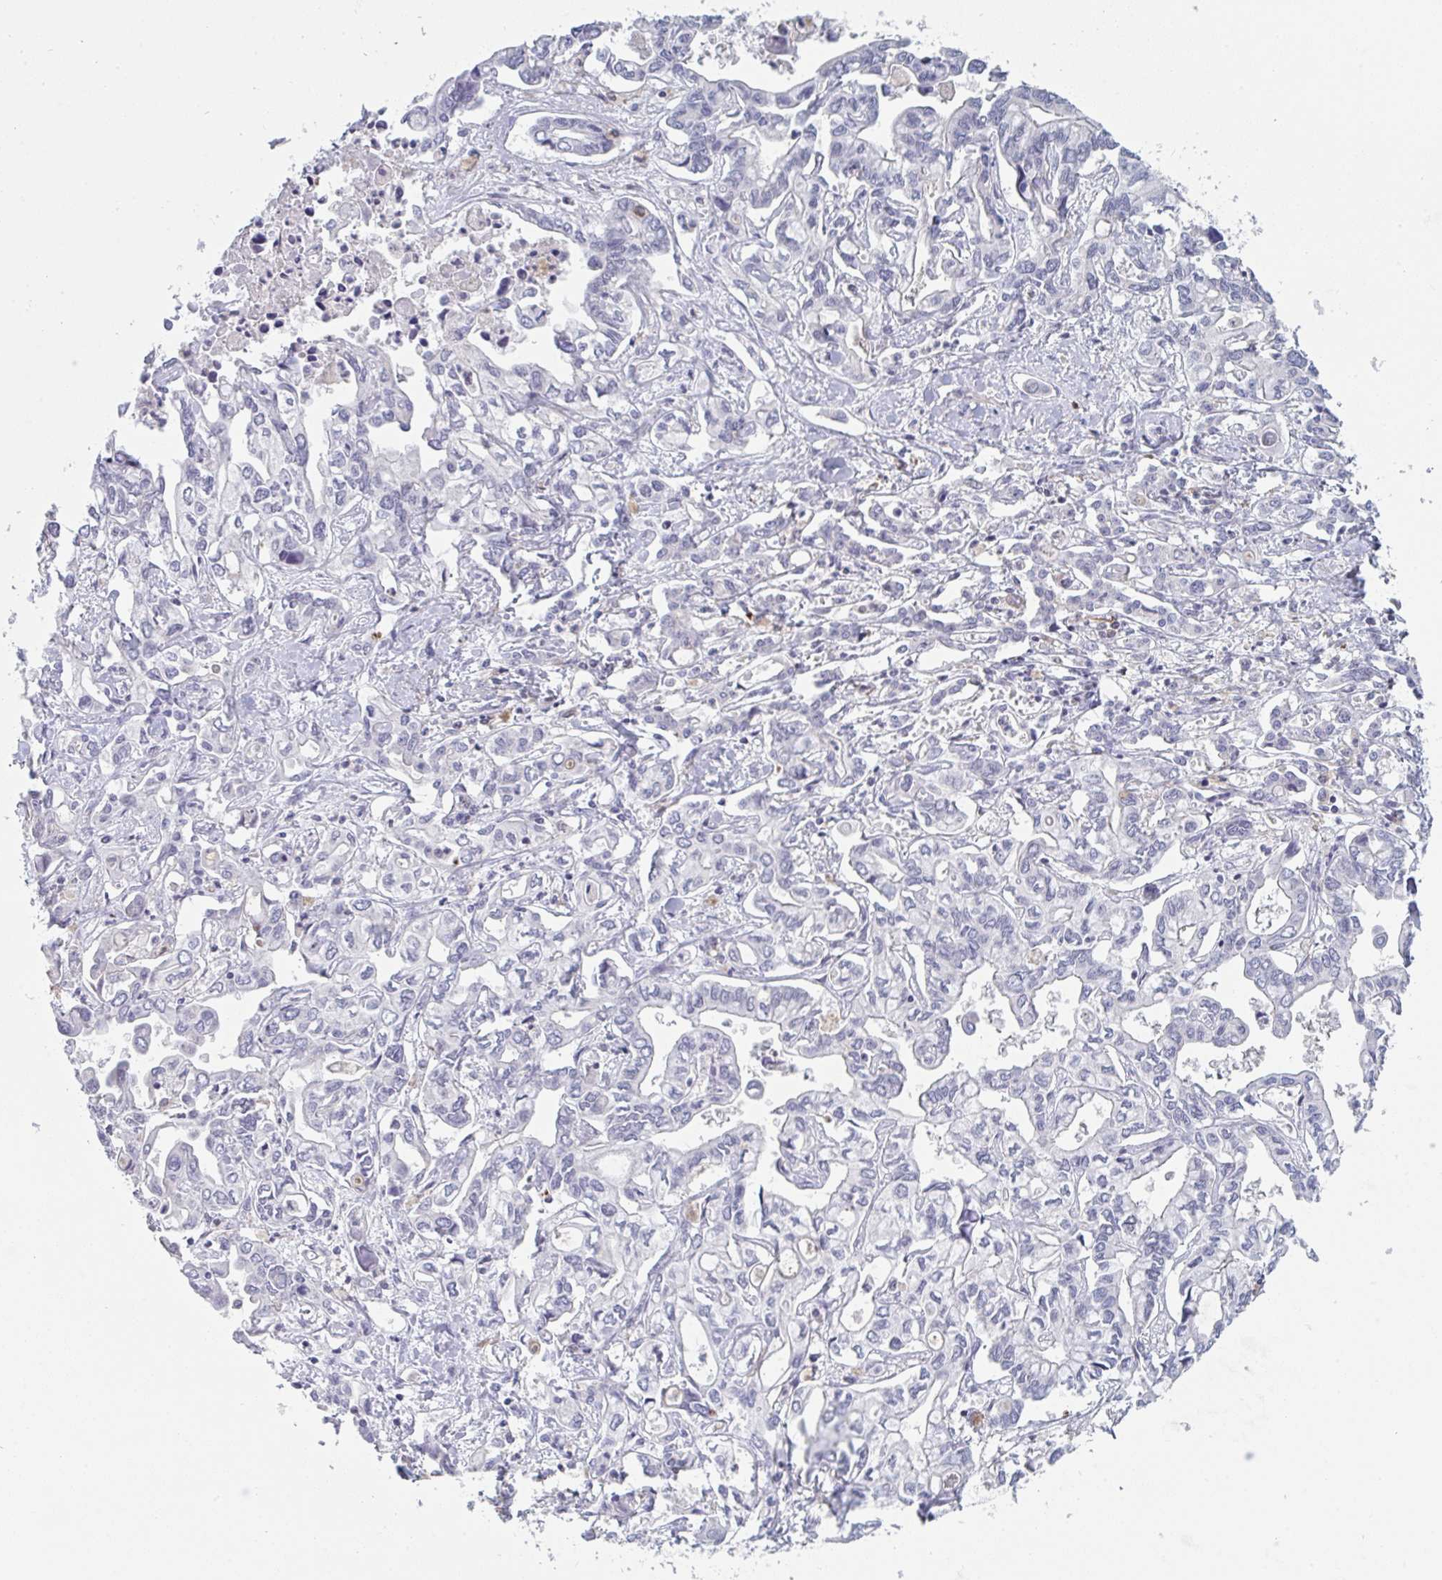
{"staining": {"intensity": "negative", "quantity": "none", "location": "none"}, "tissue": "liver cancer", "cell_type": "Tumor cells", "image_type": "cancer", "snomed": [{"axis": "morphology", "description": "Cholangiocarcinoma"}, {"axis": "topography", "description": "Liver"}], "caption": "IHC image of liver cholangiocarcinoma stained for a protein (brown), which shows no expression in tumor cells.", "gene": "DISP2", "patient": {"sex": "female", "age": 64}}